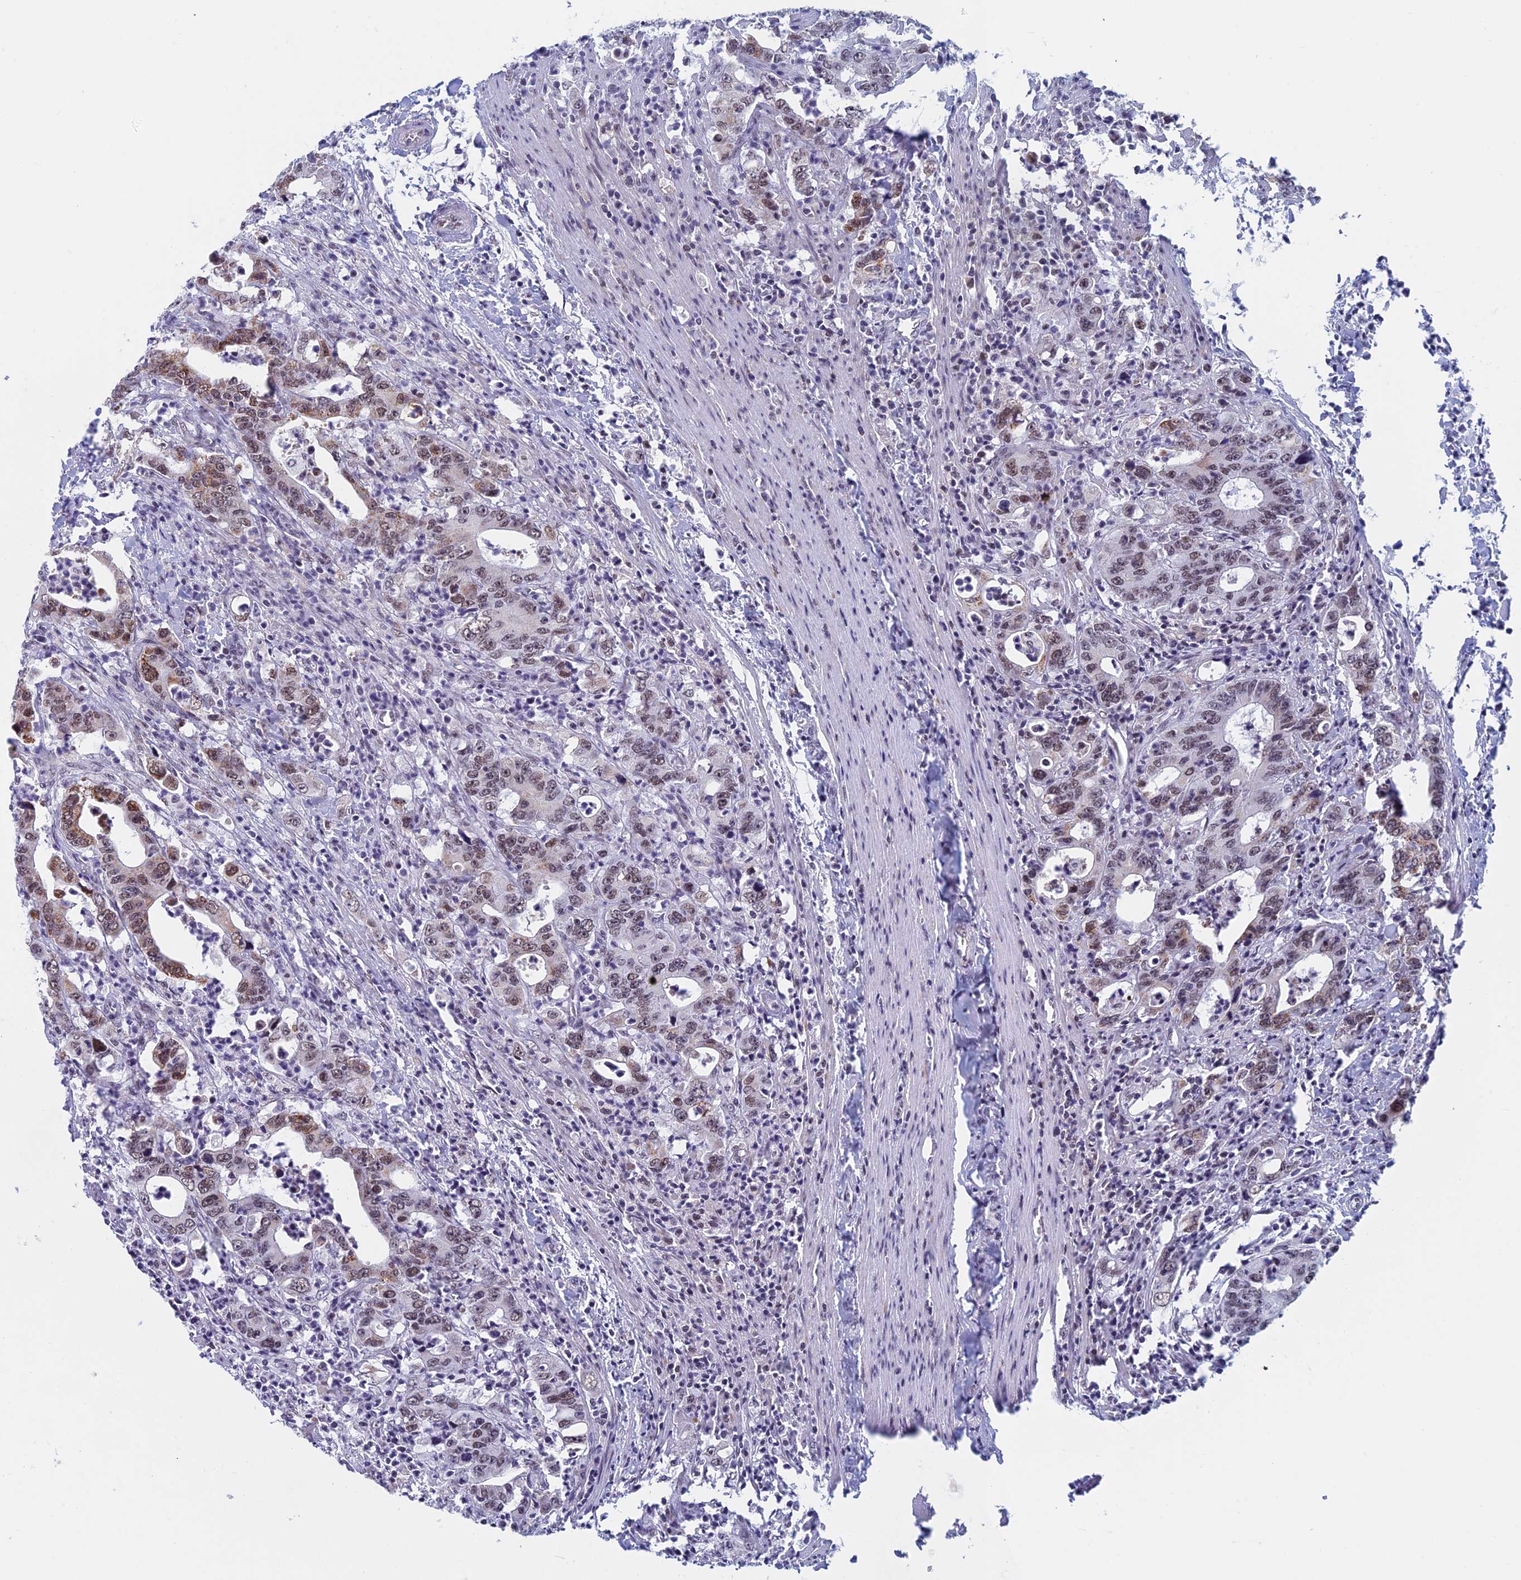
{"staining": {"intensity": "moderate", "quantity": ">75%", "location": "cytoplasmic/membranous,nuclear"}, "tissue": "colorectal cancer", "cell_type": "Tumor cells", "image_type": "cancer", "snomed": [{"axis": "morphology", "description": "Adenocarcinoma, NOS"}, {"axis": "topography", "description": "Colon"}], "caption": "Colorectal cancer (adenocarcinoma) stained for a protein demonstrates moderate cytoplasmic/membranous and nuclear positivity in tumor cells. (Stains: DAB (3,3'-diaminobenzidine) in brown, nuclei in blue, Microscopy: brightfield microscopy at high magnification).", "gene": "ASH2L", "patient": {"sex": "female", "age": 75}}